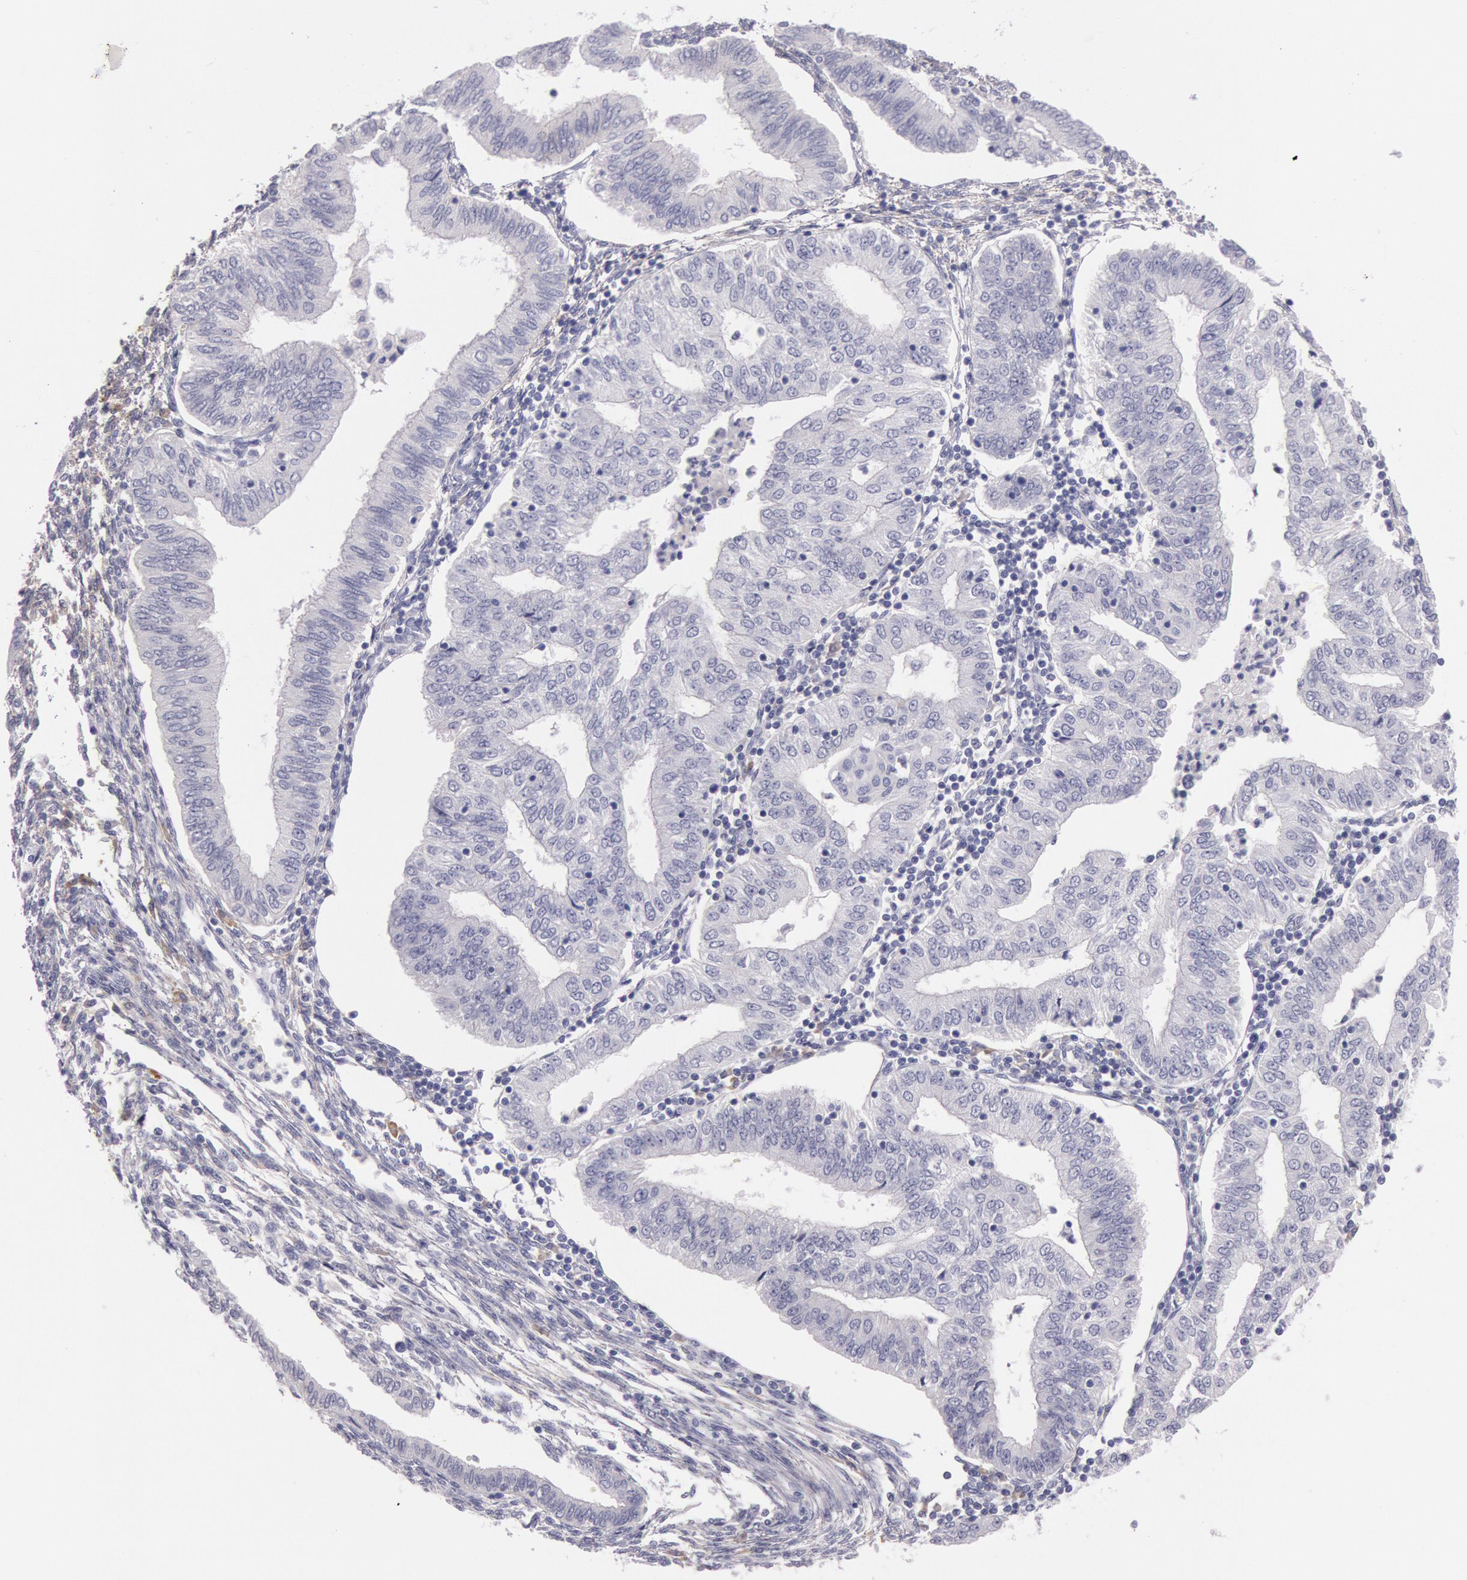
{"staining": {"intensity": "negative", "quantity": "none", "location": "none"}, "tissue": "endometrial cancer", "cell_type": "Tumor cells", "image_type": "cancer", "snomed": [{"axis": "morphology", "description": "Adenocarcinoma, NOS"}, {"axis": "topography", "description": "Endometrium"}], "caption": "Histopathology image shows no significant protein staining in tumor cells of endometrial cancer. The staining is performed using DAB (3,3'-diaminobenzidine) brown chromogen with nuclei counter-stained in using hematoxylin.", "gene": "EGFR", "patient": {"sex": "female", "age": 51}}